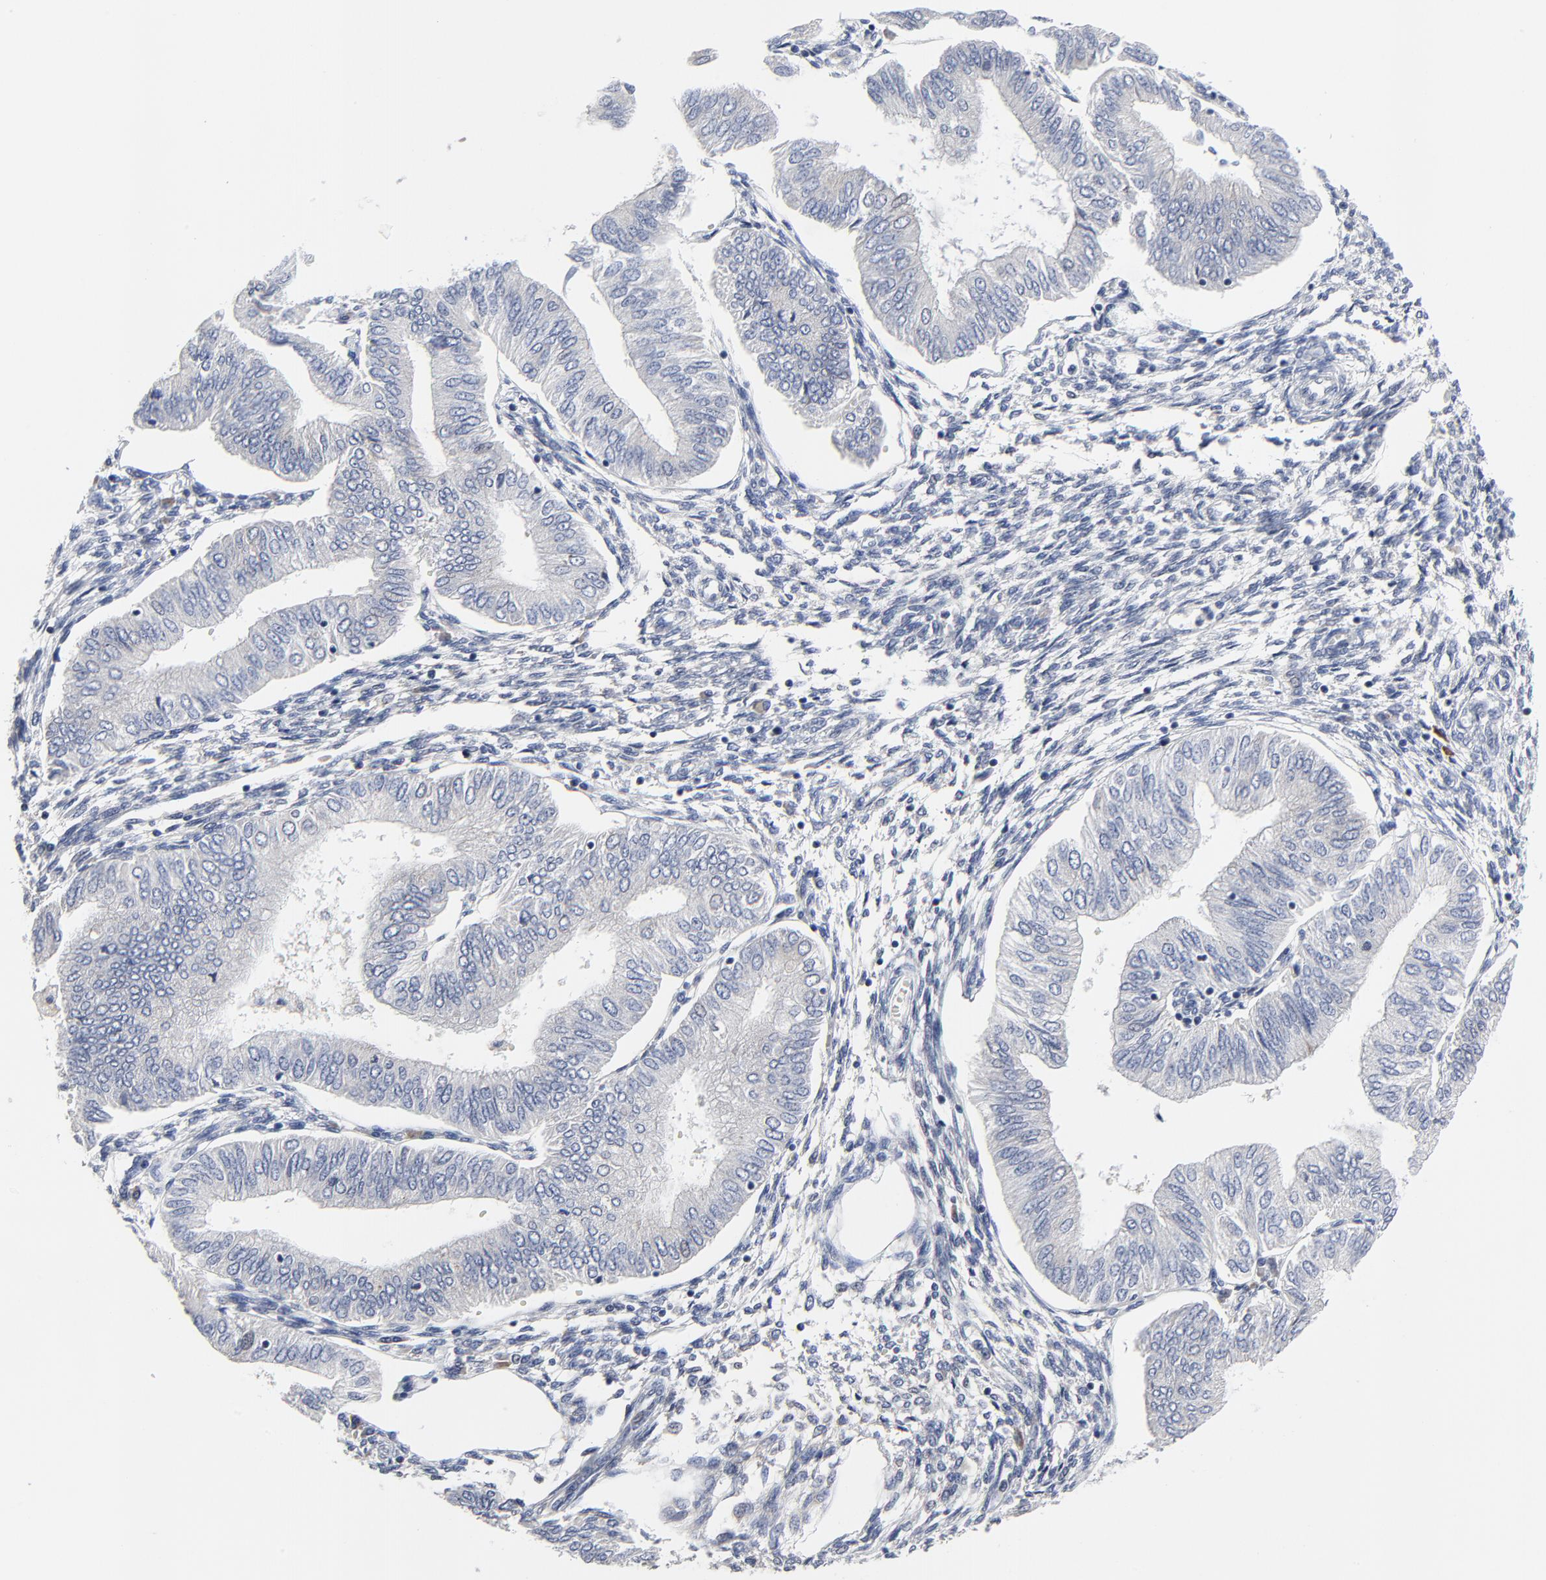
{"staining": {"intensity": "negative", "quantity": "none", "location": "none"}, "tissue": "endometrial cancer", "cell_type": "Tumor cells", "image_type": "cancer", "snomed": [{"axis": "morphology", "description": "Adenocarcinoma, NOS"}, {"axis": "topography", "description": "Endometrium"}], "caption": "Human endometrial cancer (adenocarcinoma) stained for a protein using IHC reveals no expression in tumor cells.", "gene": "NLGN3", "patient": {"sex": "female", "age": 51}}